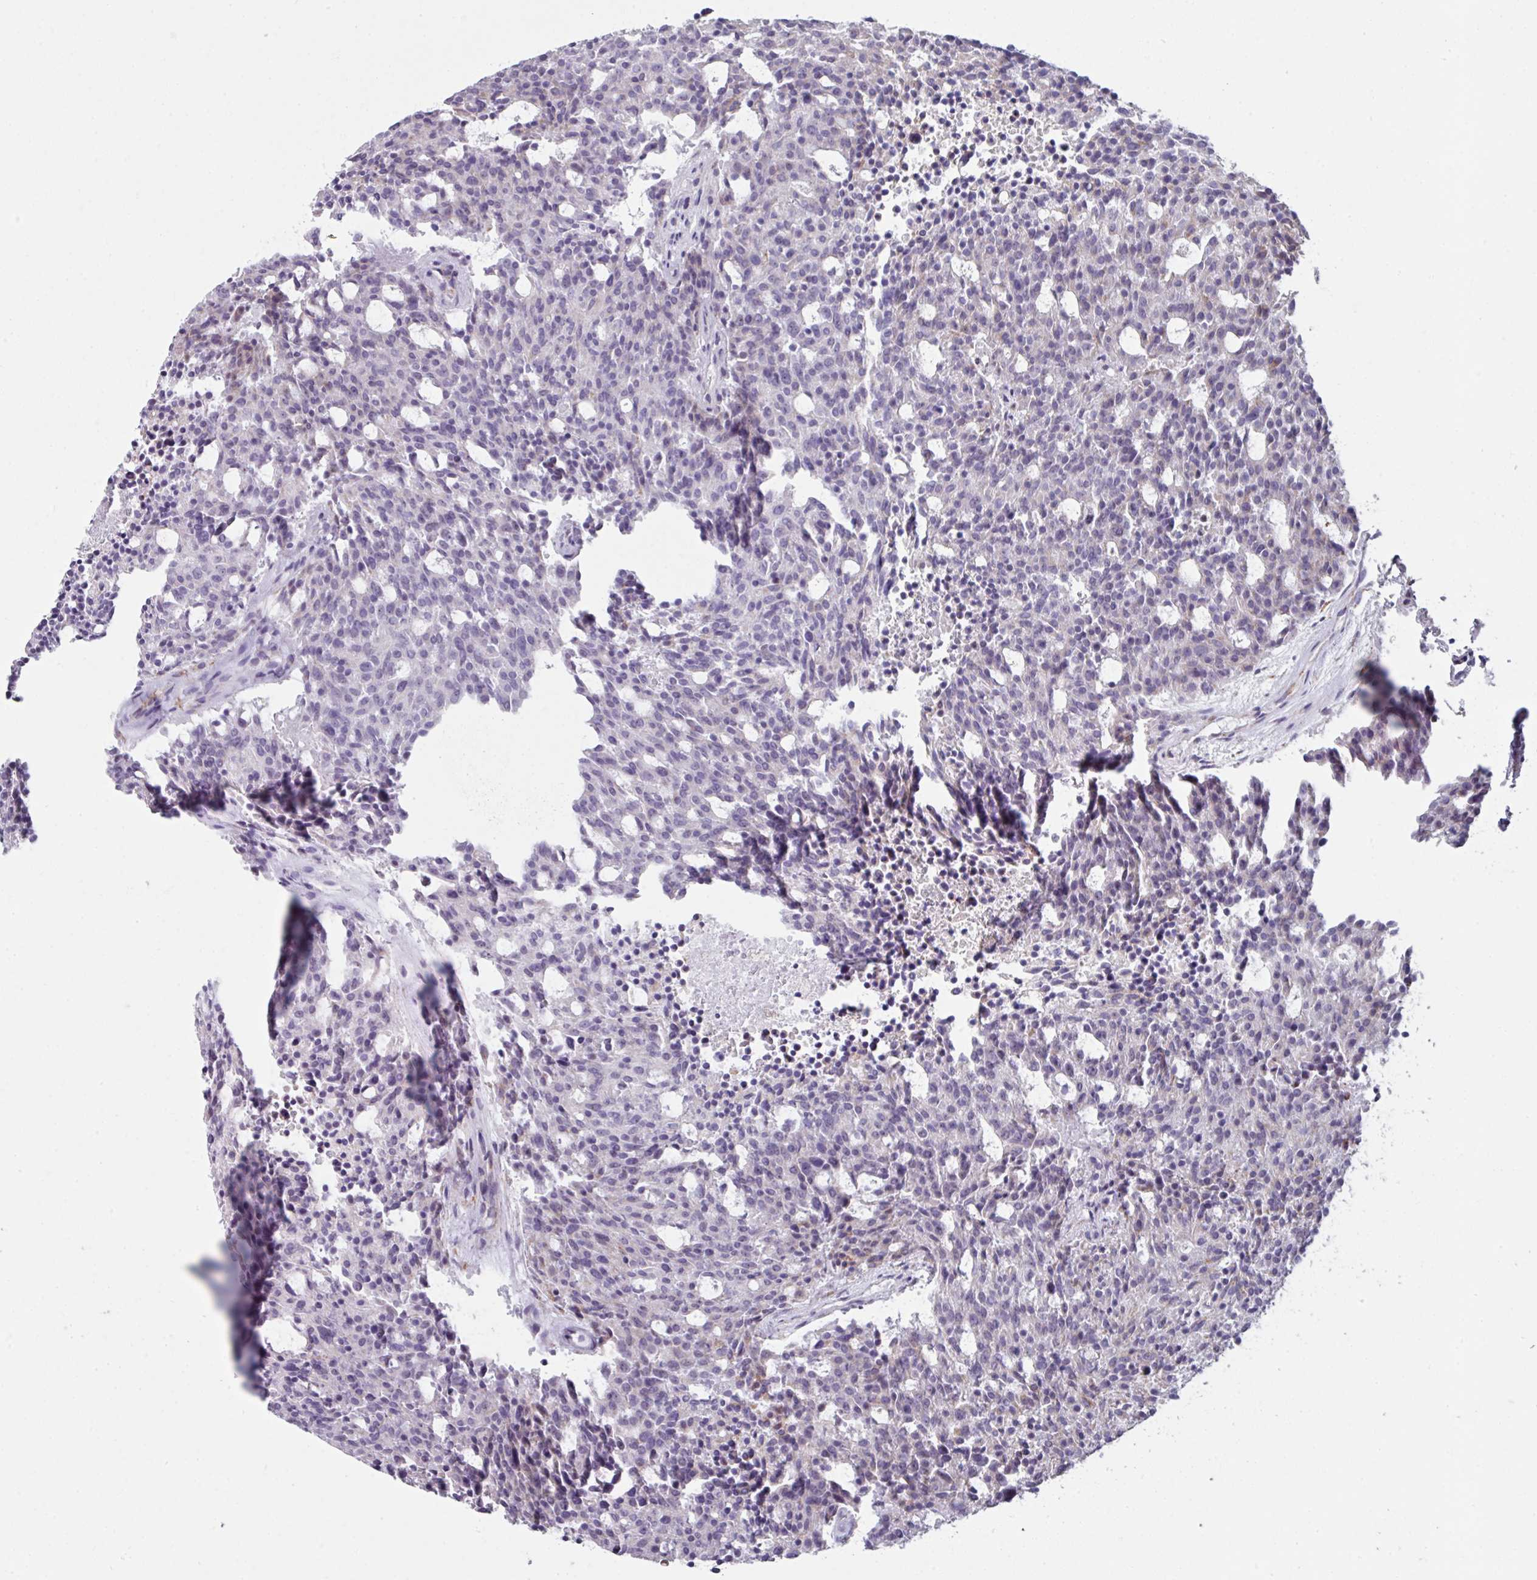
{"staining": {"intensity": "negative", "quantity": "none", "location": "none"}, "tissue": "carcinoid", "cell_type": "Tumor cells", "image_type": "cancer", "snomed": [{"axis": "morphology", "description": "Carcinoid, malignant, NOS"}, {"axis": "topography", "description": "Pancreas"}], "caption": "Micrograph shows no significant protein expression in tumor cells of carcinoid.", "gene": "BMS1", "patient": {"sex": "female", "age": 54}}